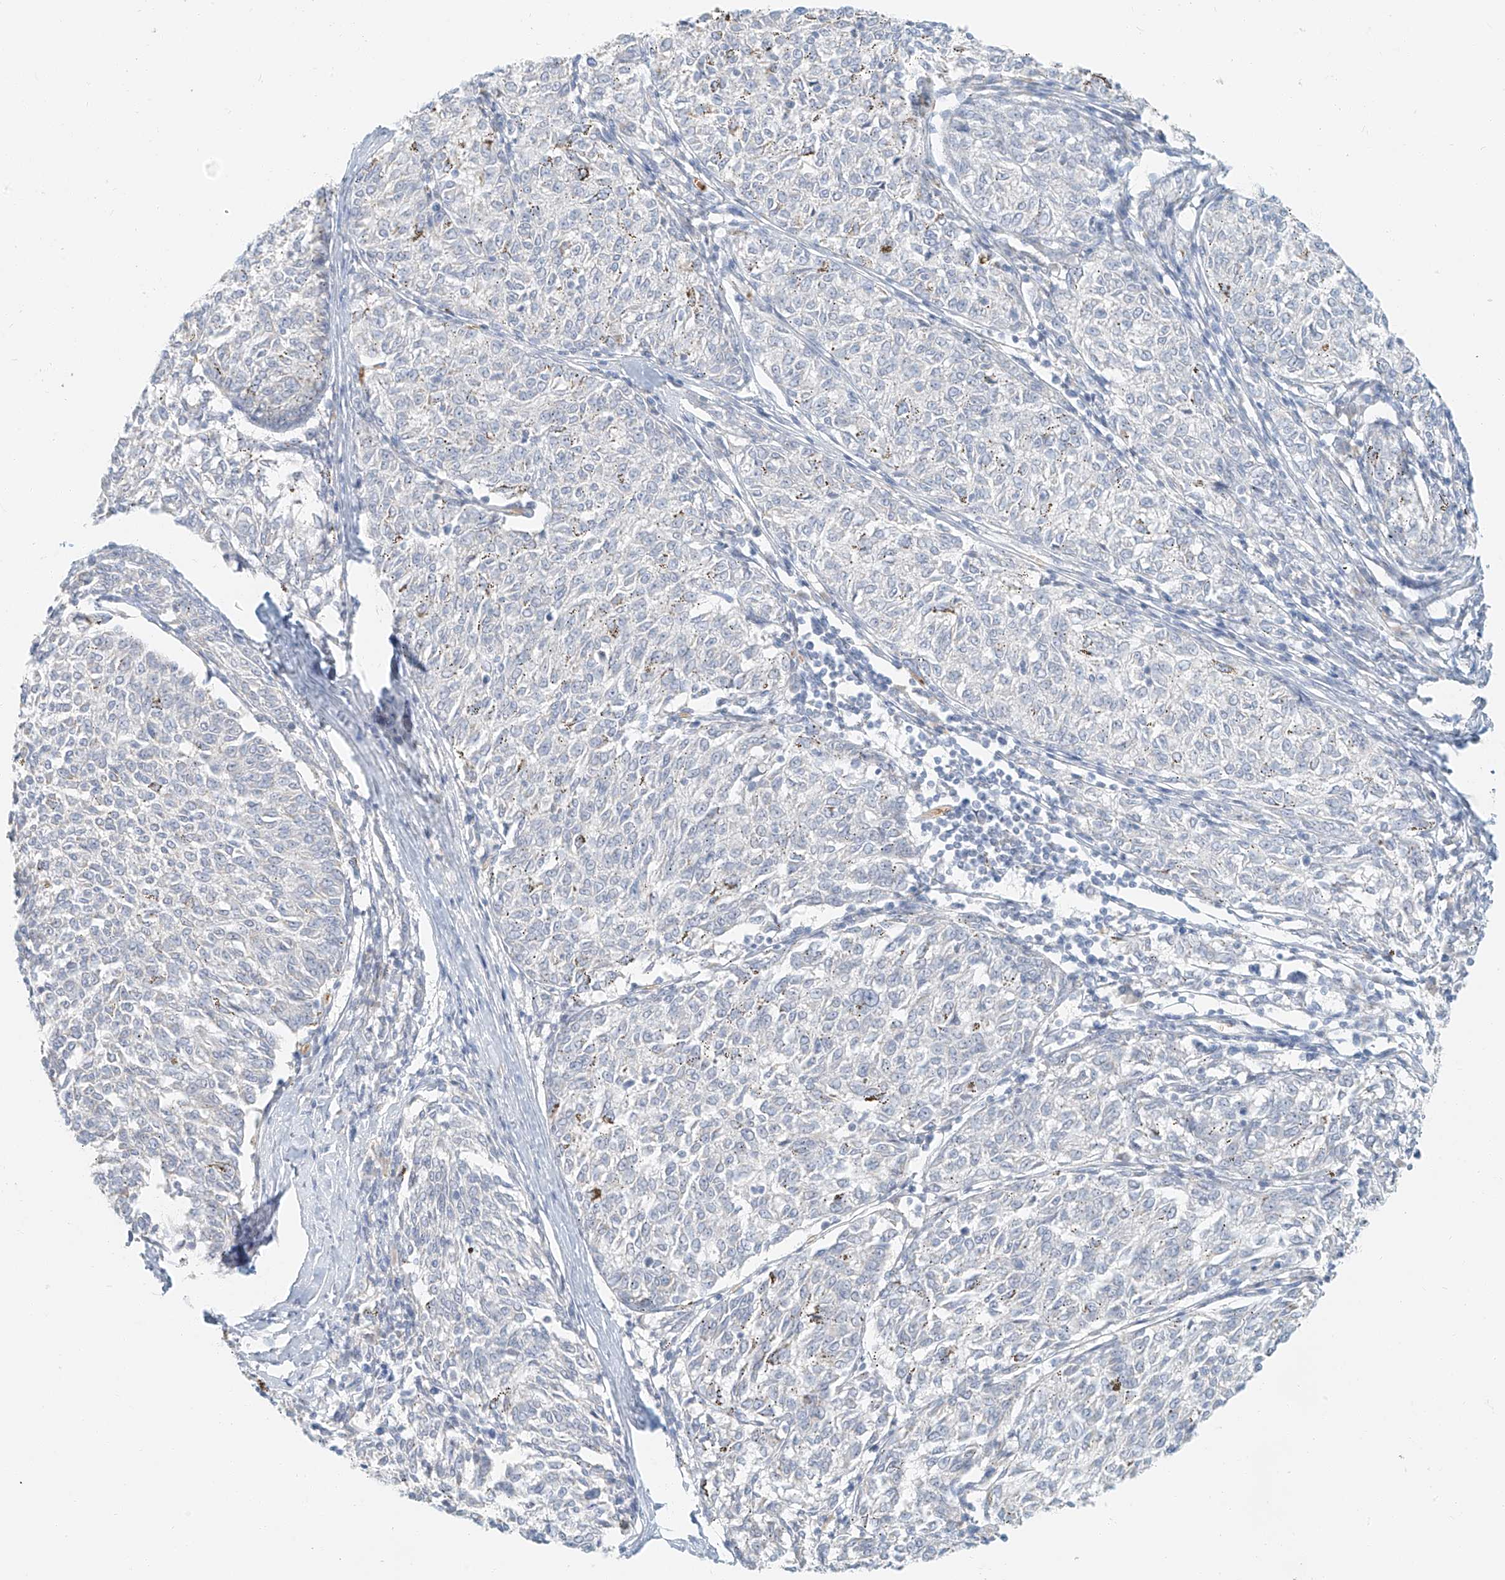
{"staining": {"intensity": "negative", "quantity": "none", "location": "none"}, "tissue": "melanoma", "cell_type": "Tumor cells", "image_type": "cancer", "snomed": [{"axis": "morphology", "description": "Malignant melanoma, NOS"}, {"axis": "topography", "description": "Skin"}], "caption": "High power microscopy micrograph of an IHC photomicrograph of malignant melanoma, revealing no significant expression in tumor cells.", "gene": "PGC", "patient": {"sex": "female", "age": 72}}